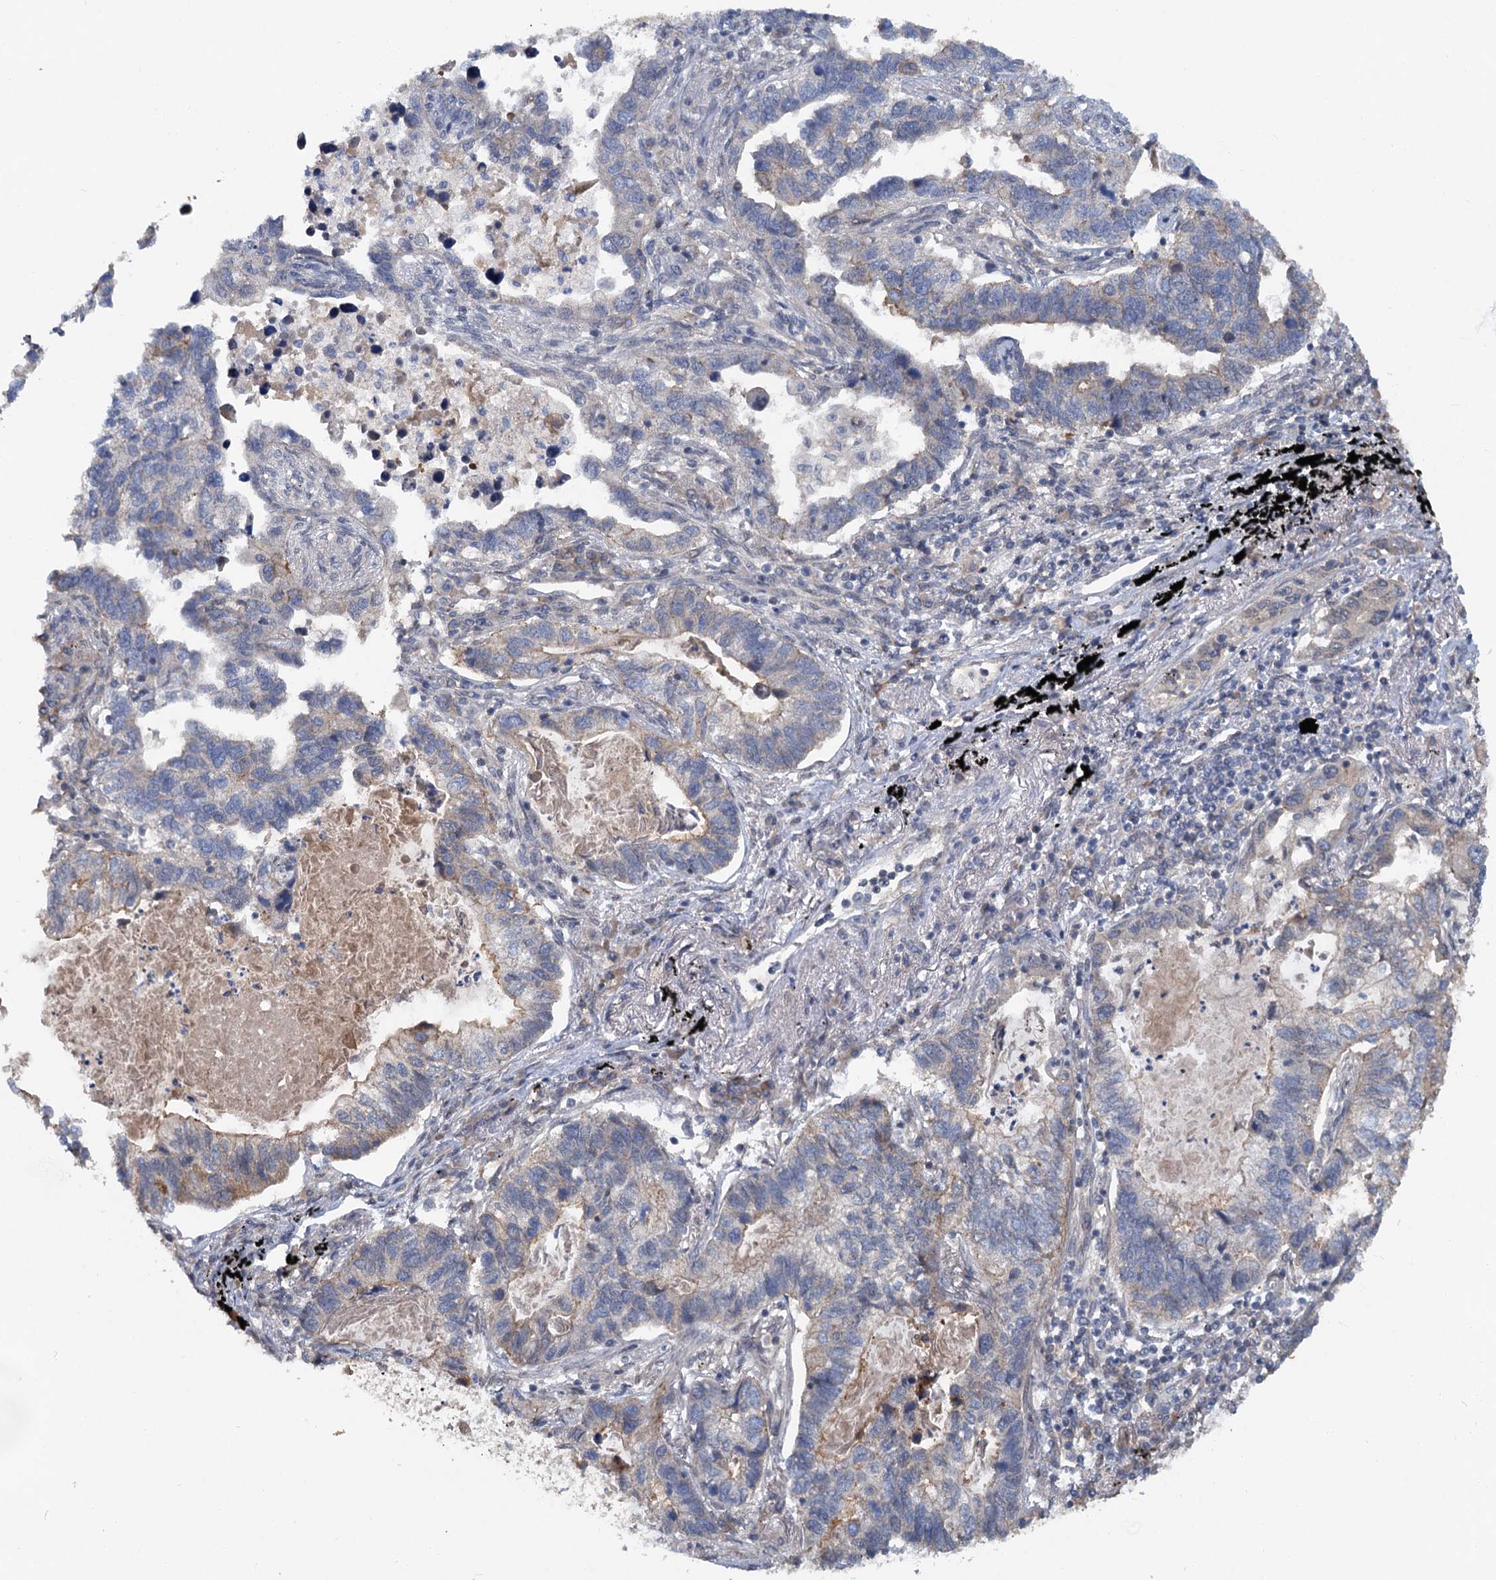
{"staining": {"intensity": "negative", "quantity": "none", "location": "none"}, "tissue": "lung cancer", "cell_type": "Tumor cells", "image_type": "cancer", "snomed": [{"axis": "morphology", "description": "Adenocarcinoma, NOS"}, {"axis": "topography", "description": "Lung"}], "caption": "DAB (3,3'-diaminobenzidine) immunohistochemical staining of lung cancer exhibits no significant positivity in tumor cells. (DAB immunohistochemistry (IHC), high magnification).", "gene": "ZNF324", "patient": {"sex": "male", "age": 67}}